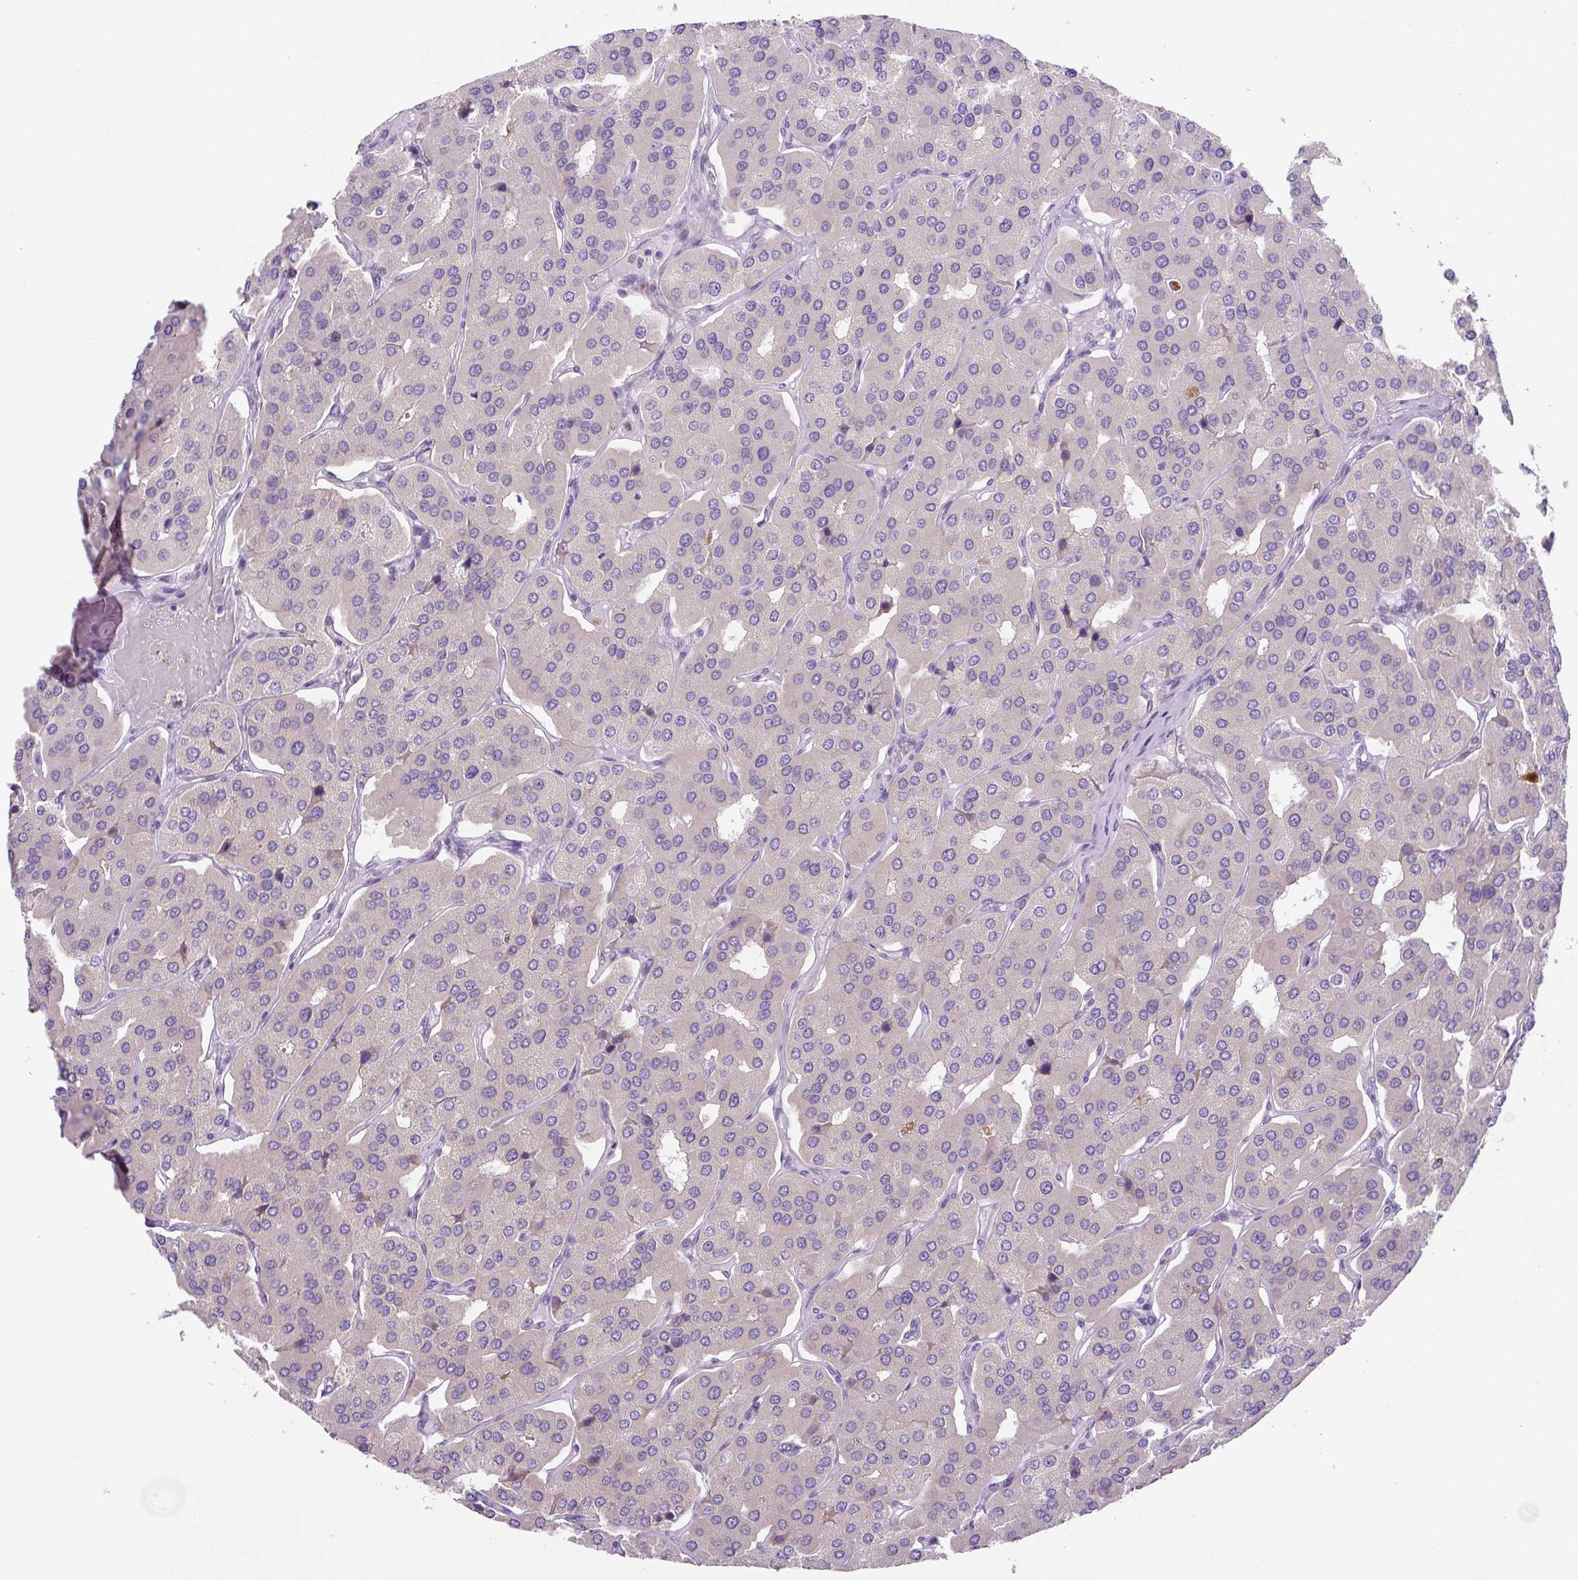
{"staining": {"intensity": "negative", "quantity": "none", "location": "none"}, "tissue": "parathyroid gland", "cell_type": "Glandular cells", "image_type": "normal", "snomed": [{"axis": "morphology", "description": "Normal tissue, NOS"}, {"axis": "morphology", "description": "Adenoma, NOS"}, {"axis": "topography", "description": "Parathyroid gland"}], "caption": "IHC image of unremarkable human parathyroid gland stained for a protein (brown), which demonstrates no staining in glandular cells. (Brightfield microscopy of DAB IHC at high magnification).", "gene": "UBL3", "patient": {"sex": "female", "age": 86}}